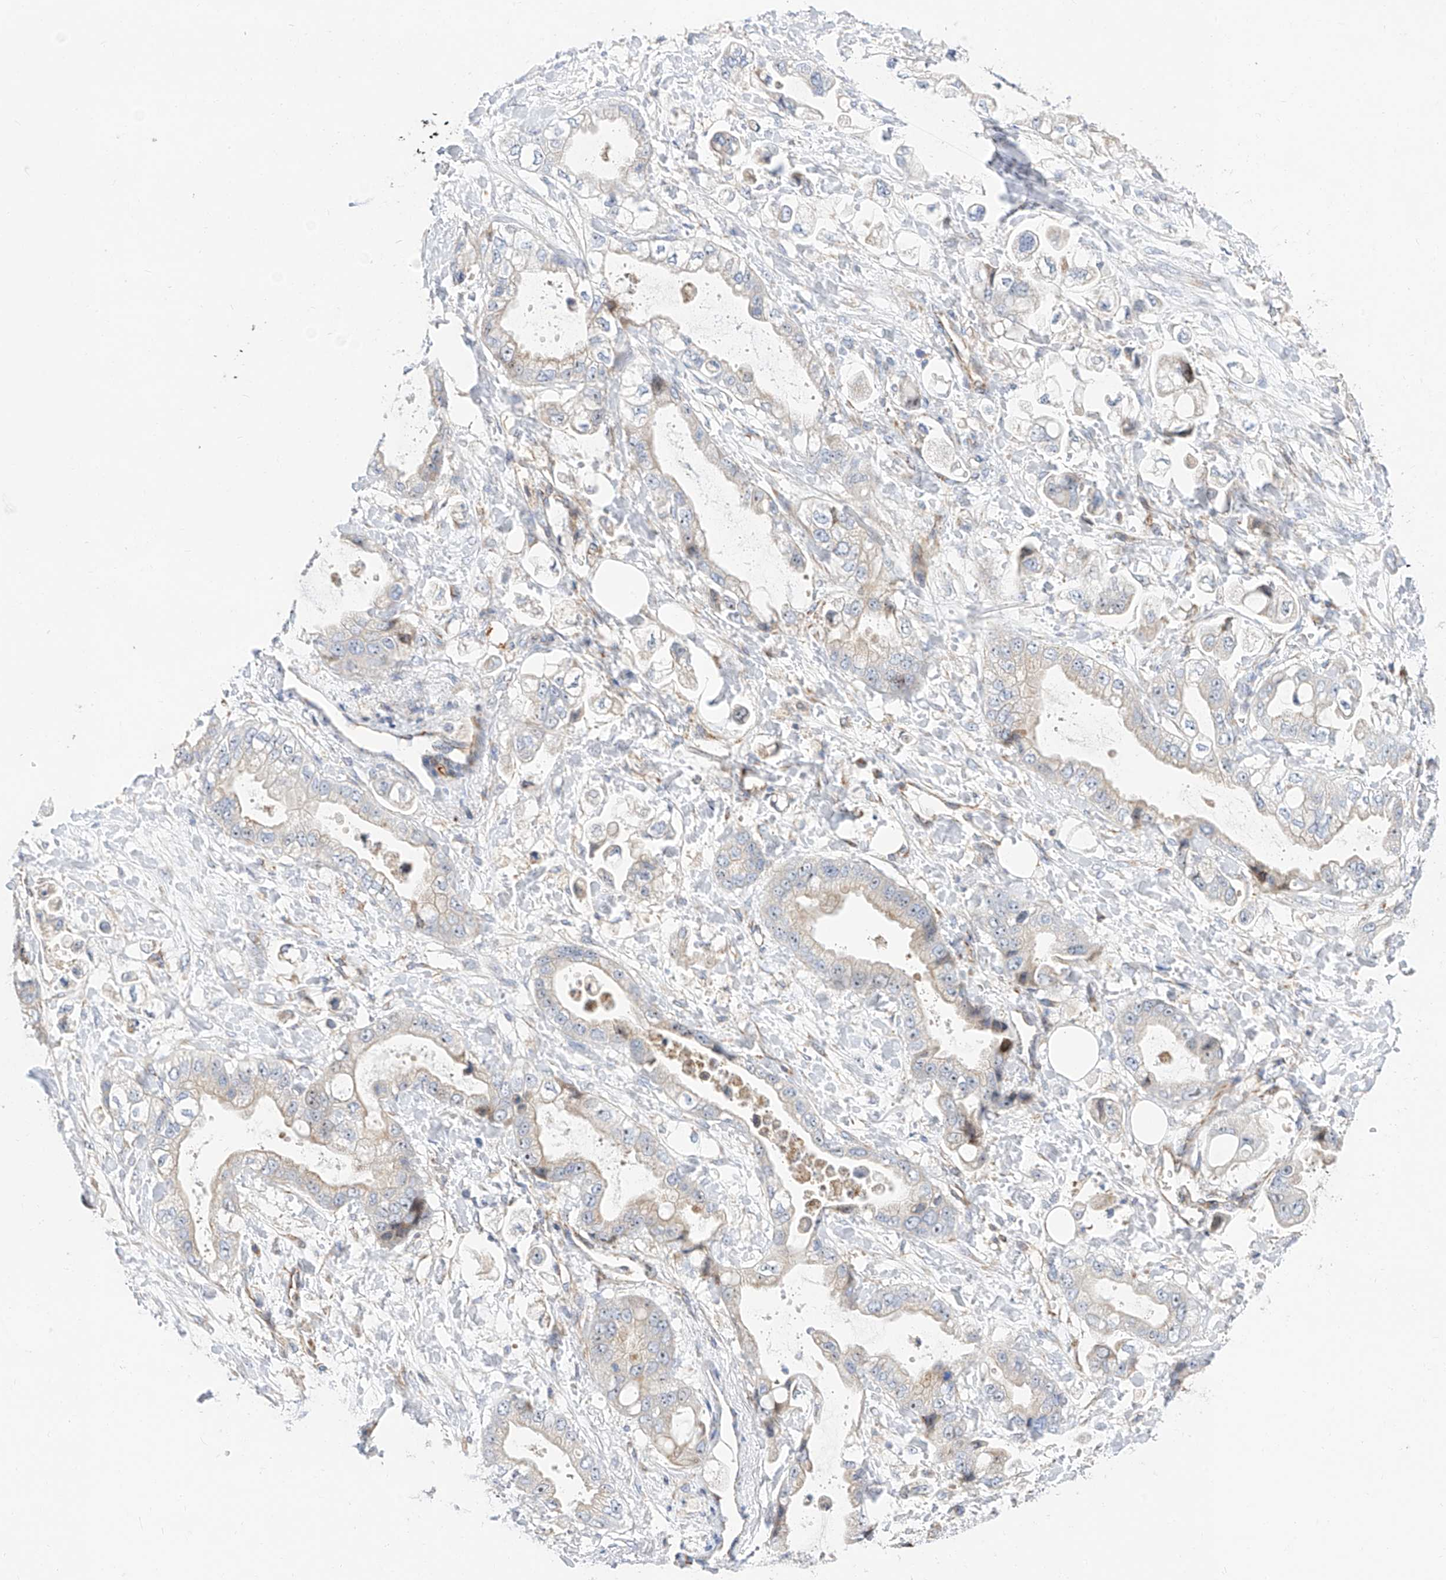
{"staining": {"intensity": "weak", "quantity": "25%-75%", "location": "cytoplasmic/membranous"}, "tissue": "stomach cancer", "cell_type": "Tumor cells", "image_type": "cancer", "snomed": [{"axis": "morphology", "description": "Adenocarcinoma, NOS"}, {"axis": "topography", "description": "Stomach"}], "caption": "This micrograph demonstrates immunohistochemistry (IHC) staining of stomach cancer (adenocarcinoma), with low weak cytoplasmic/membranous staining in approximately 25%-75% of tumor cells.", "gene": "CST9", "patient": {"sex": "male", "age": 62}}